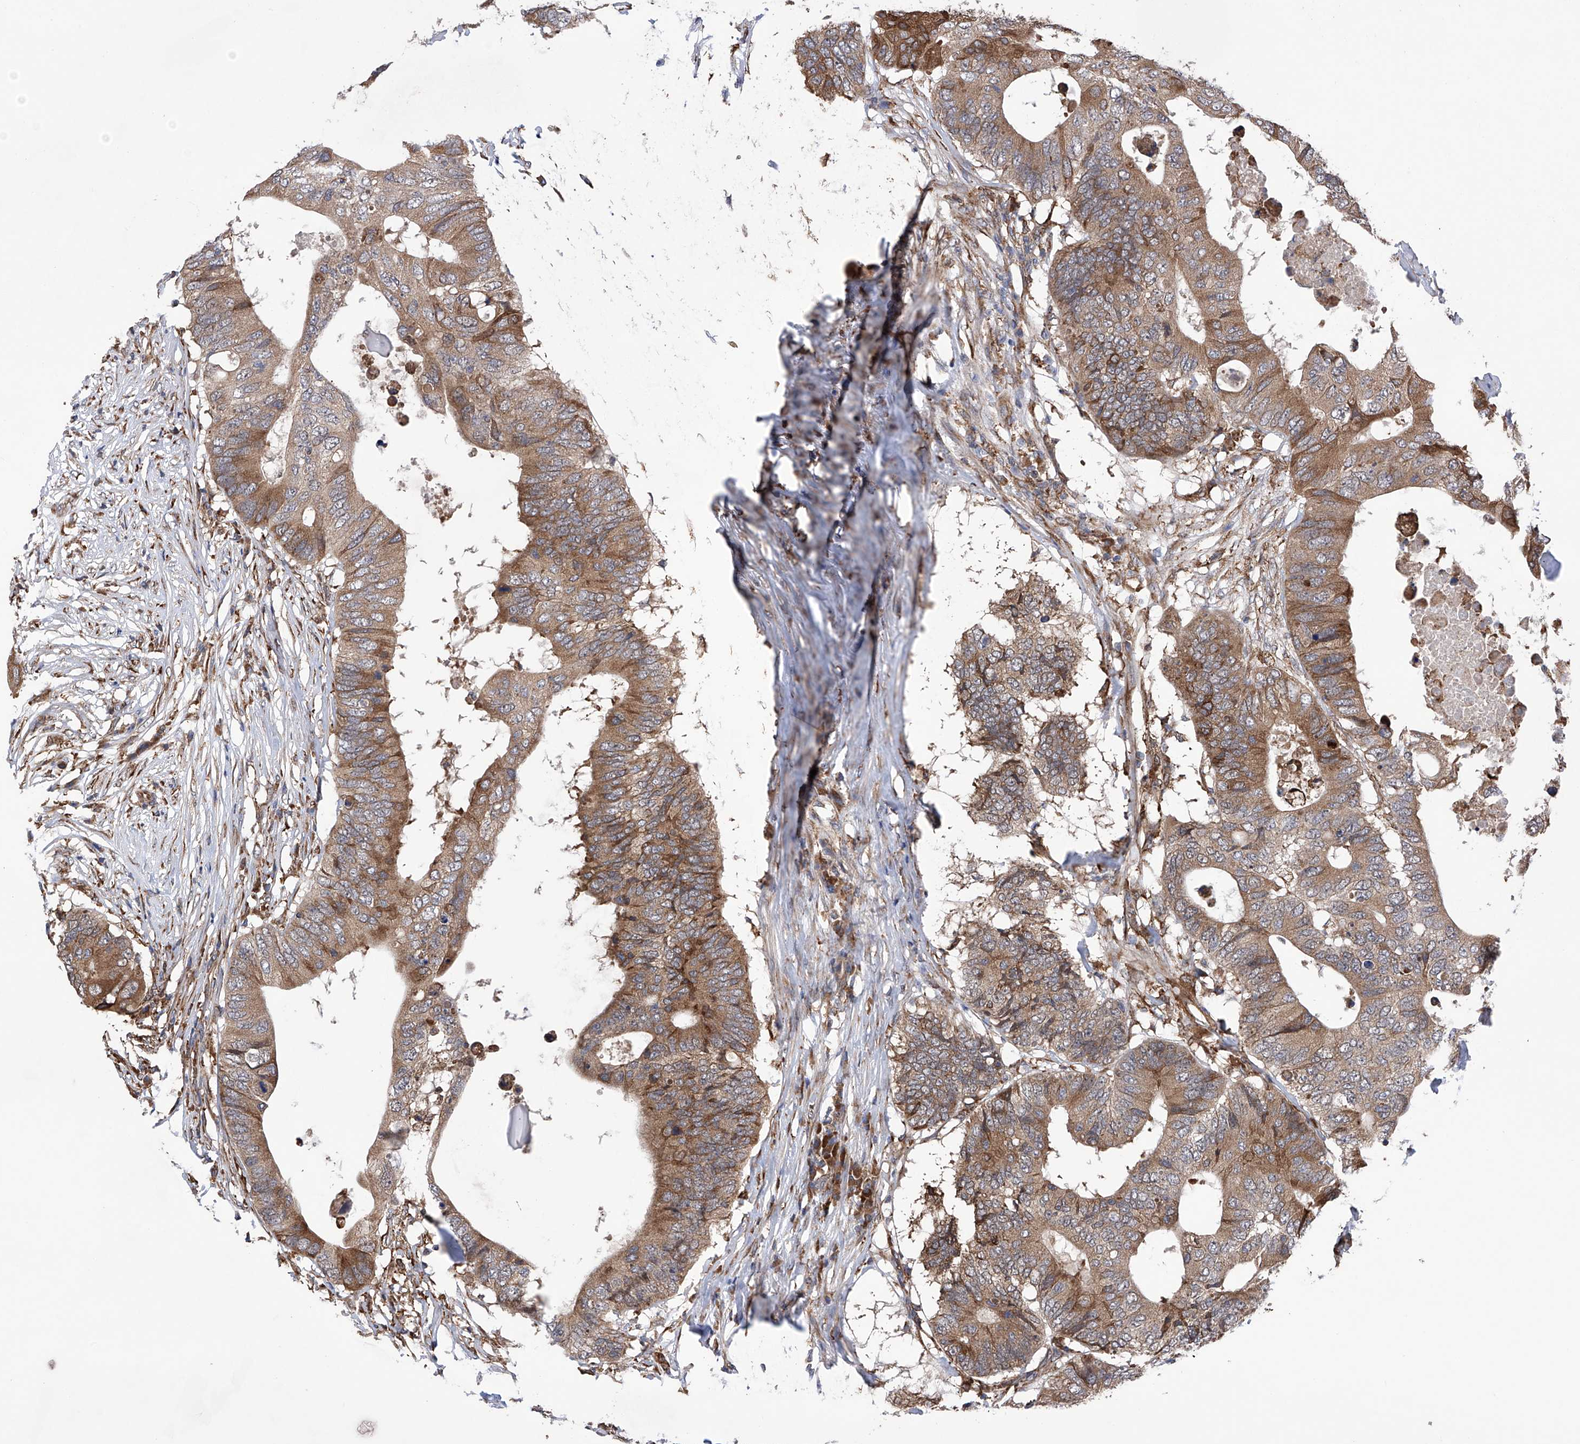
{"staining": {"intensity": "moderate", "quantity": ">75%", "location": "cytoplasmic/membranous"}, "tissue": "colorectal cancer", "cell_type": "Tumor cells", "image_type": "cancer", "snomed": [{"axis": "morphology", "description": "Adenocarcinoma, NOS"}, {"axis": "topography", "description": "Colon"}], "caption": "IHC image of colorectal adenocarcinoma stained for a protein (brown), which shows medium levels of moderate cytoplasmic/membranous expression in about >75% of tumor cells.", "gene": "DNAH8", "patient": {"sex": "male", "age": 71}}